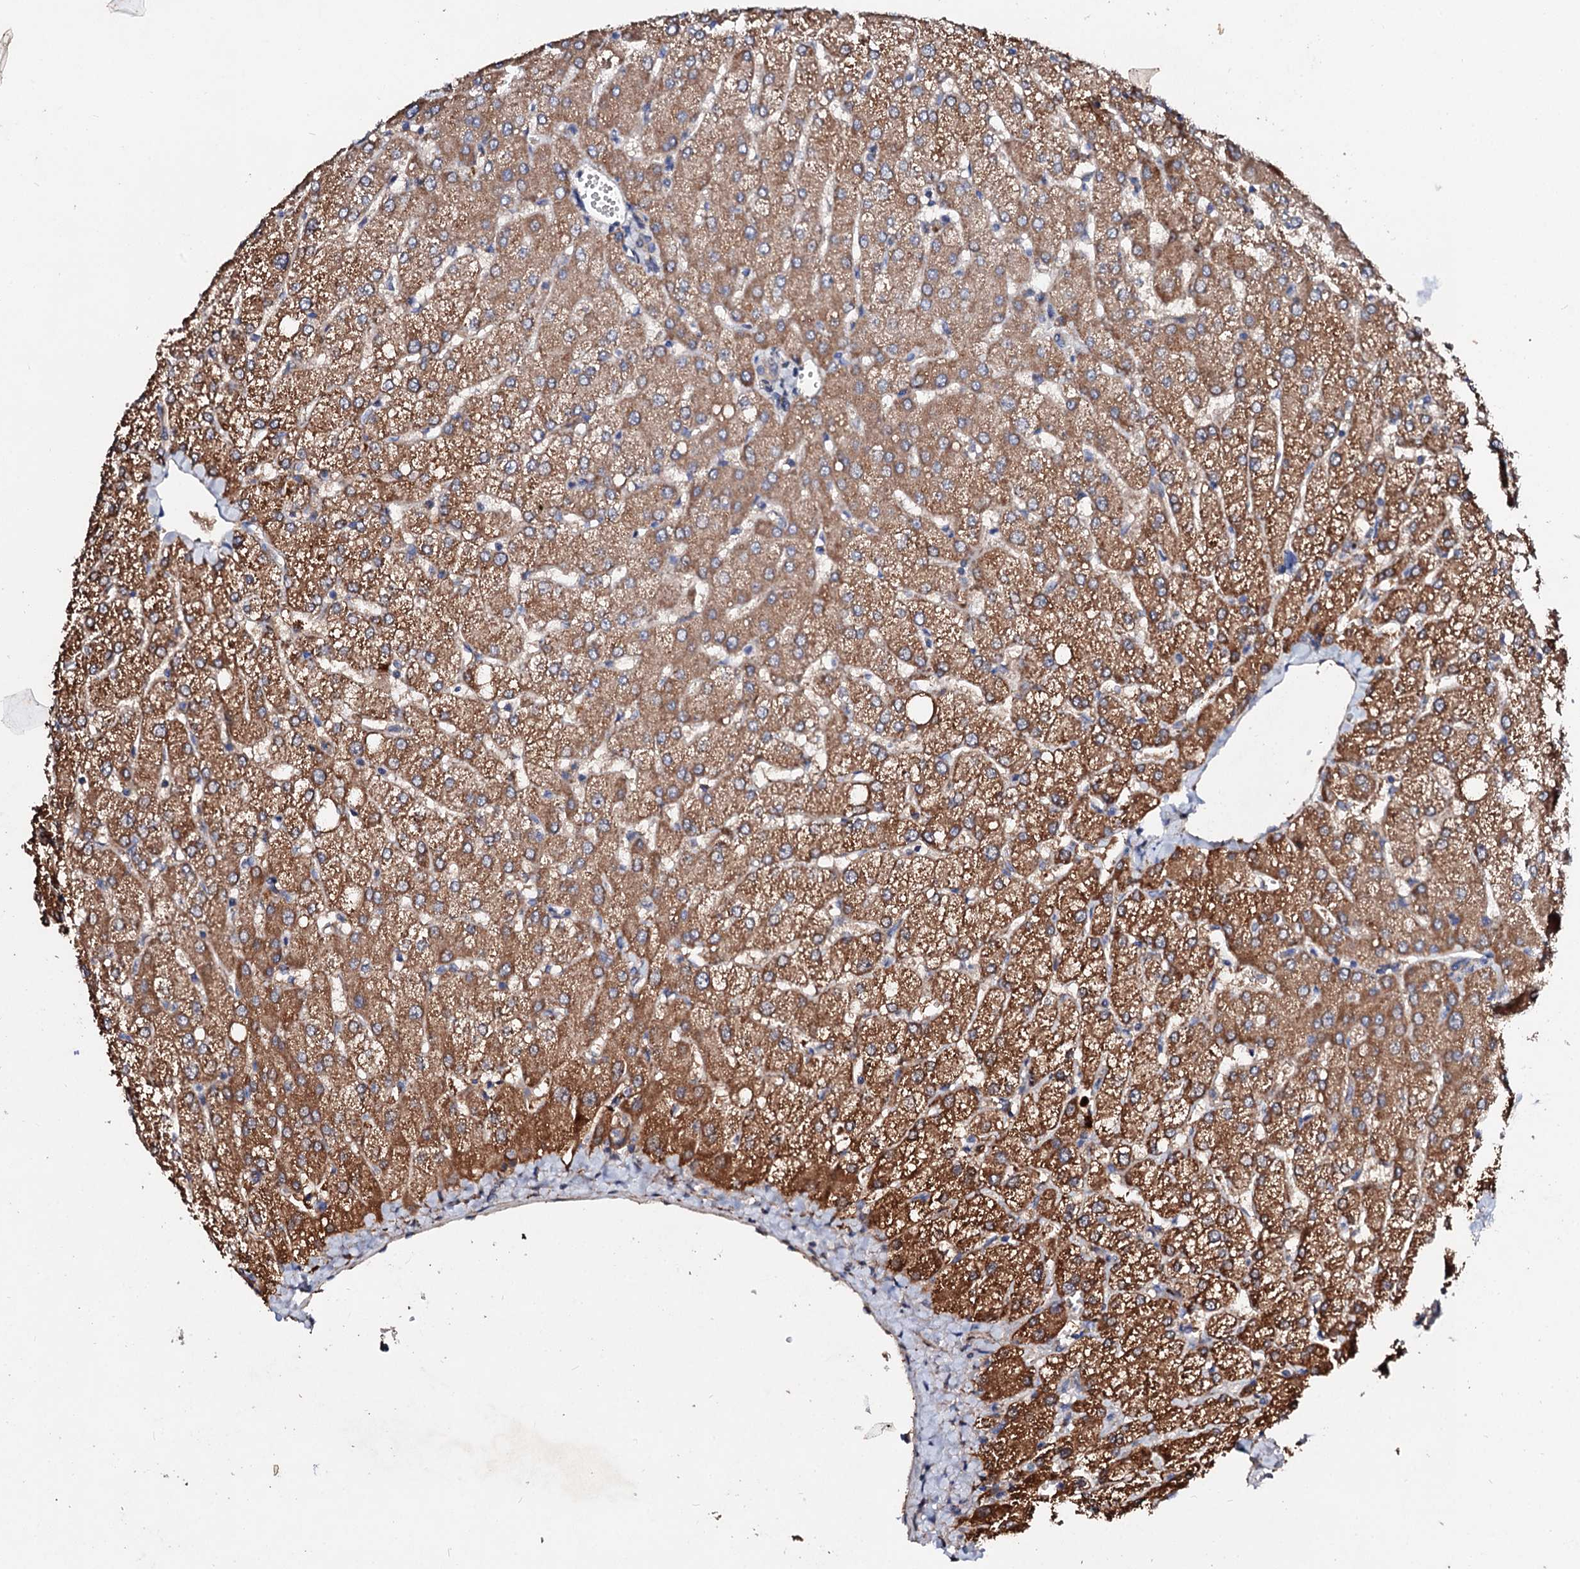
{"staining": {"intensity": "negative", "quantity": "none", "location": "none"}, "tissue": "liver", "cell_type": "Cholangiocytes", "image_type": "normal", "snomed": [{"axis": "morphology", "description": "Normal tissue, NOS"}, {"axis": "topography", "description": "Liver"}], "caption": "An immunohistochemistry (IHC) image of unremarkable liver is shown. There is no staining in cholangiocytes of liver.", "gene": "FIBIN", "patient": {"sex": "female", "age": 54}}